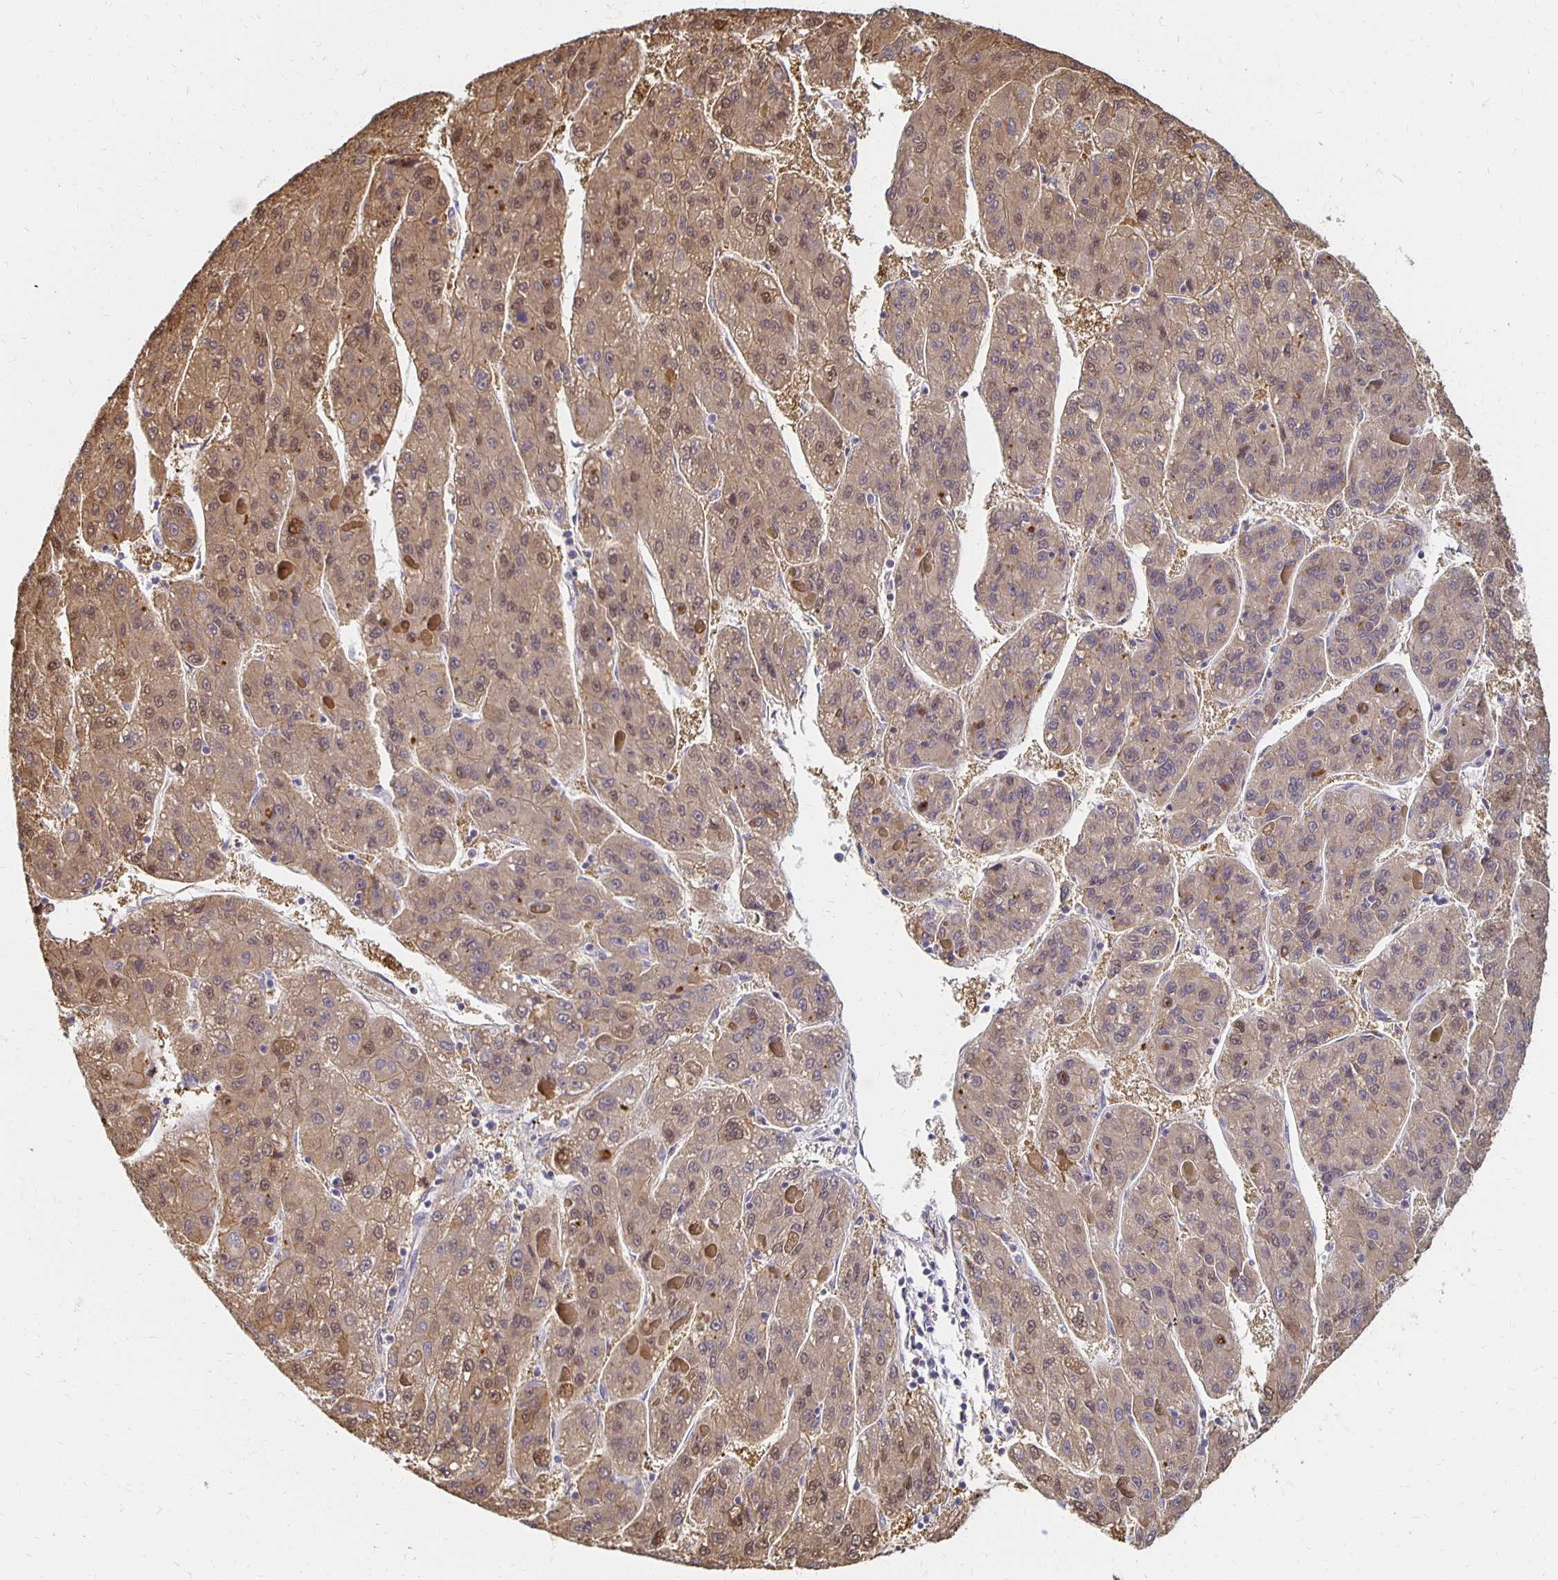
{"staining": {"intensity": "moderate", "quantity": ">75%", "location": "cytoplasmic/membranous,nuclear"}, "tissue": "liver cancer", "cell_type": "Tumor cells", "image_type": "cancer", "snomed": [{"axis": "morphology", "description": "Carcinoma, Hepatocellular, NOS"}, {"axis": "topography", "description": "Liver"}], "caption": "Protein expression analysis of human liver hepatocellular carcinoma reveals moderate cytoplasmic/membranous and nuclear positivity in approximately >75% of tumor cells. Using DAB (brown) and hematoxylin (blue) stains, captured at high magnification using brightfield microscopy.", "gene": "SORL1", "patient": {"sex": "female", "age": 82}}